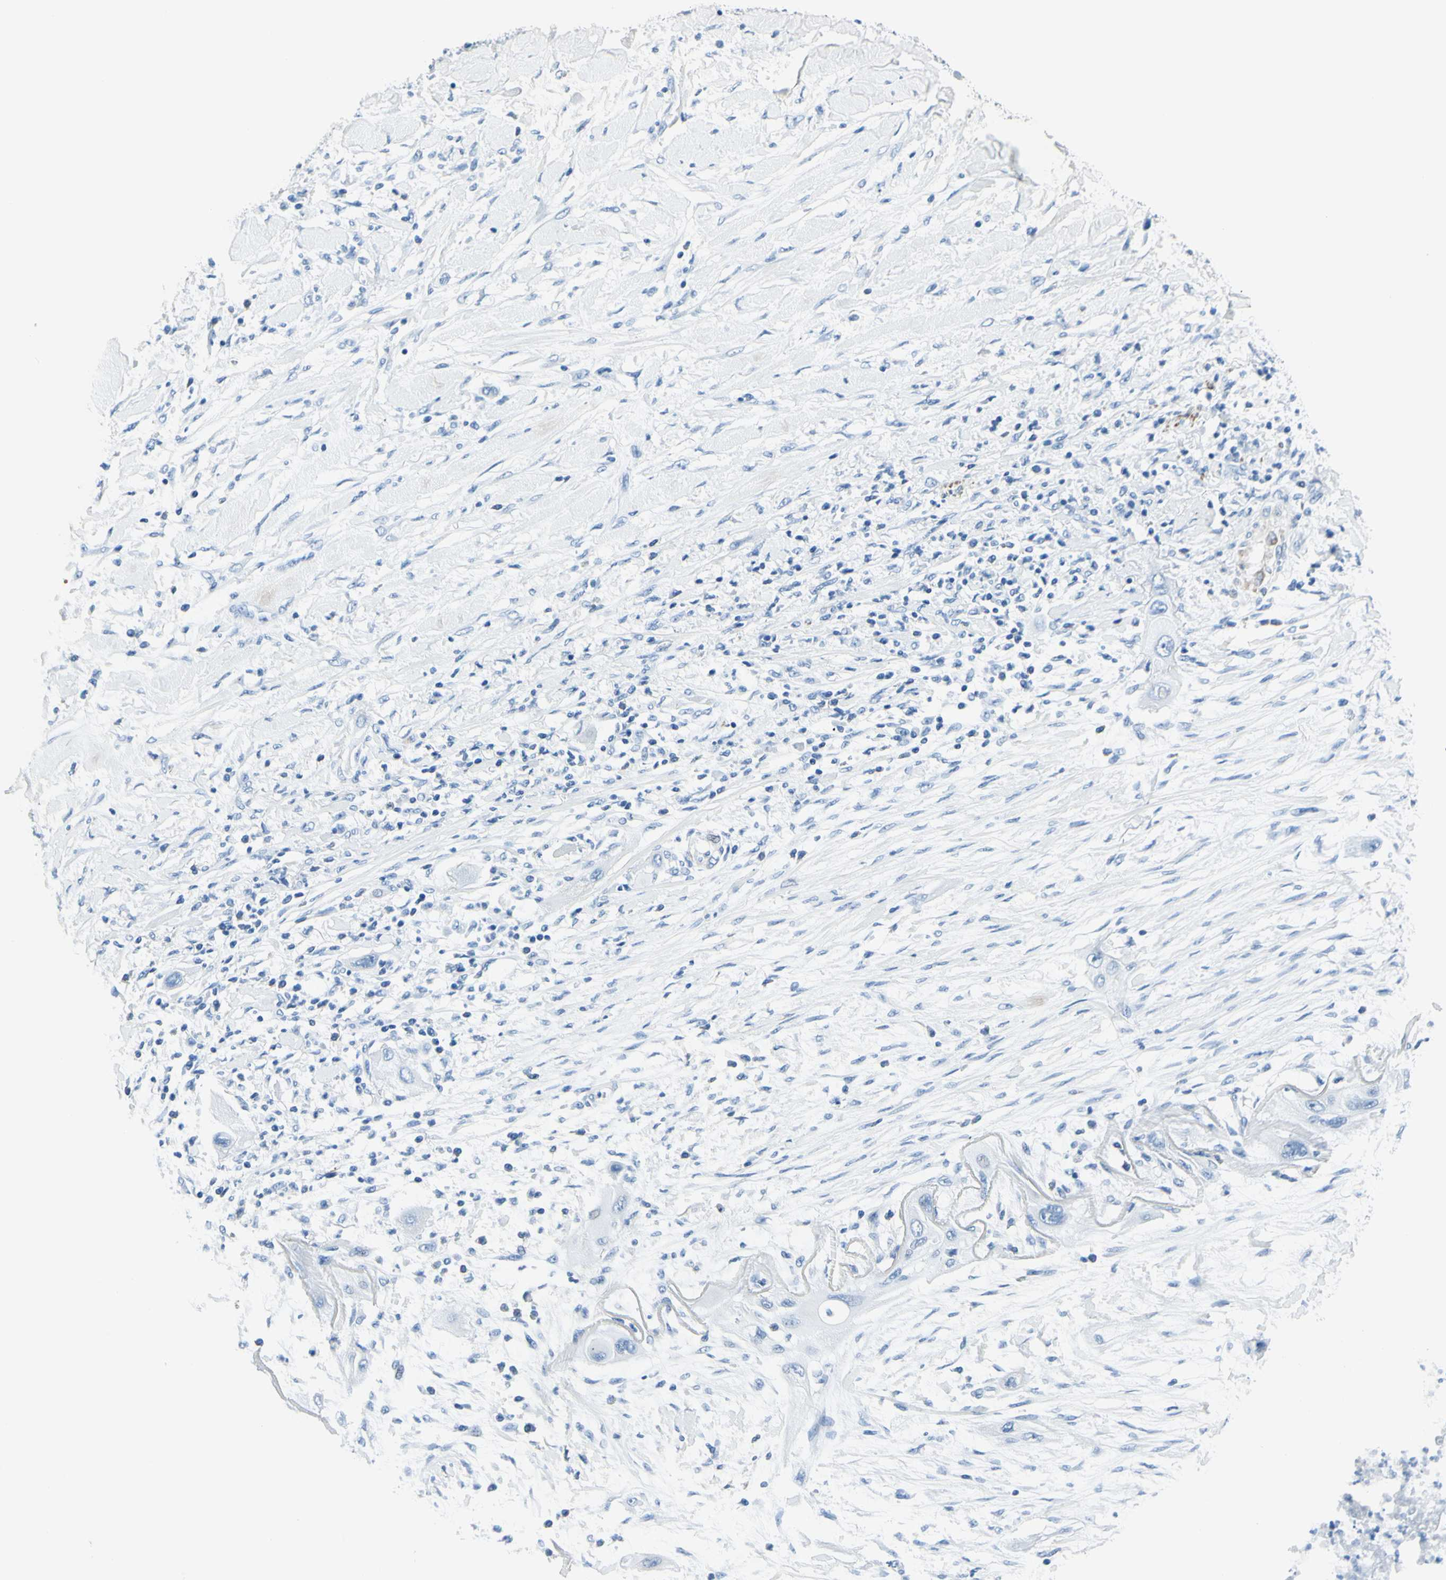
{"staining": {"intensity": "negative", "quantity": "none", "location": "none"}, "tissue": "lung cancer", "cell_type": "Tumor cells", "image_type": "cancer", "snomed": [{"axis": "morphology", "description": "Squamous cell carcinoma, NOS"}, {"axis": "topography", "description": "Lung"}], "caption": "The micrograph reveals no staining of tumor cells in lung cancer (squamous cell carcinoma).", "gene": "CDH15", "patient": {"sex": "female", "age": 47}}